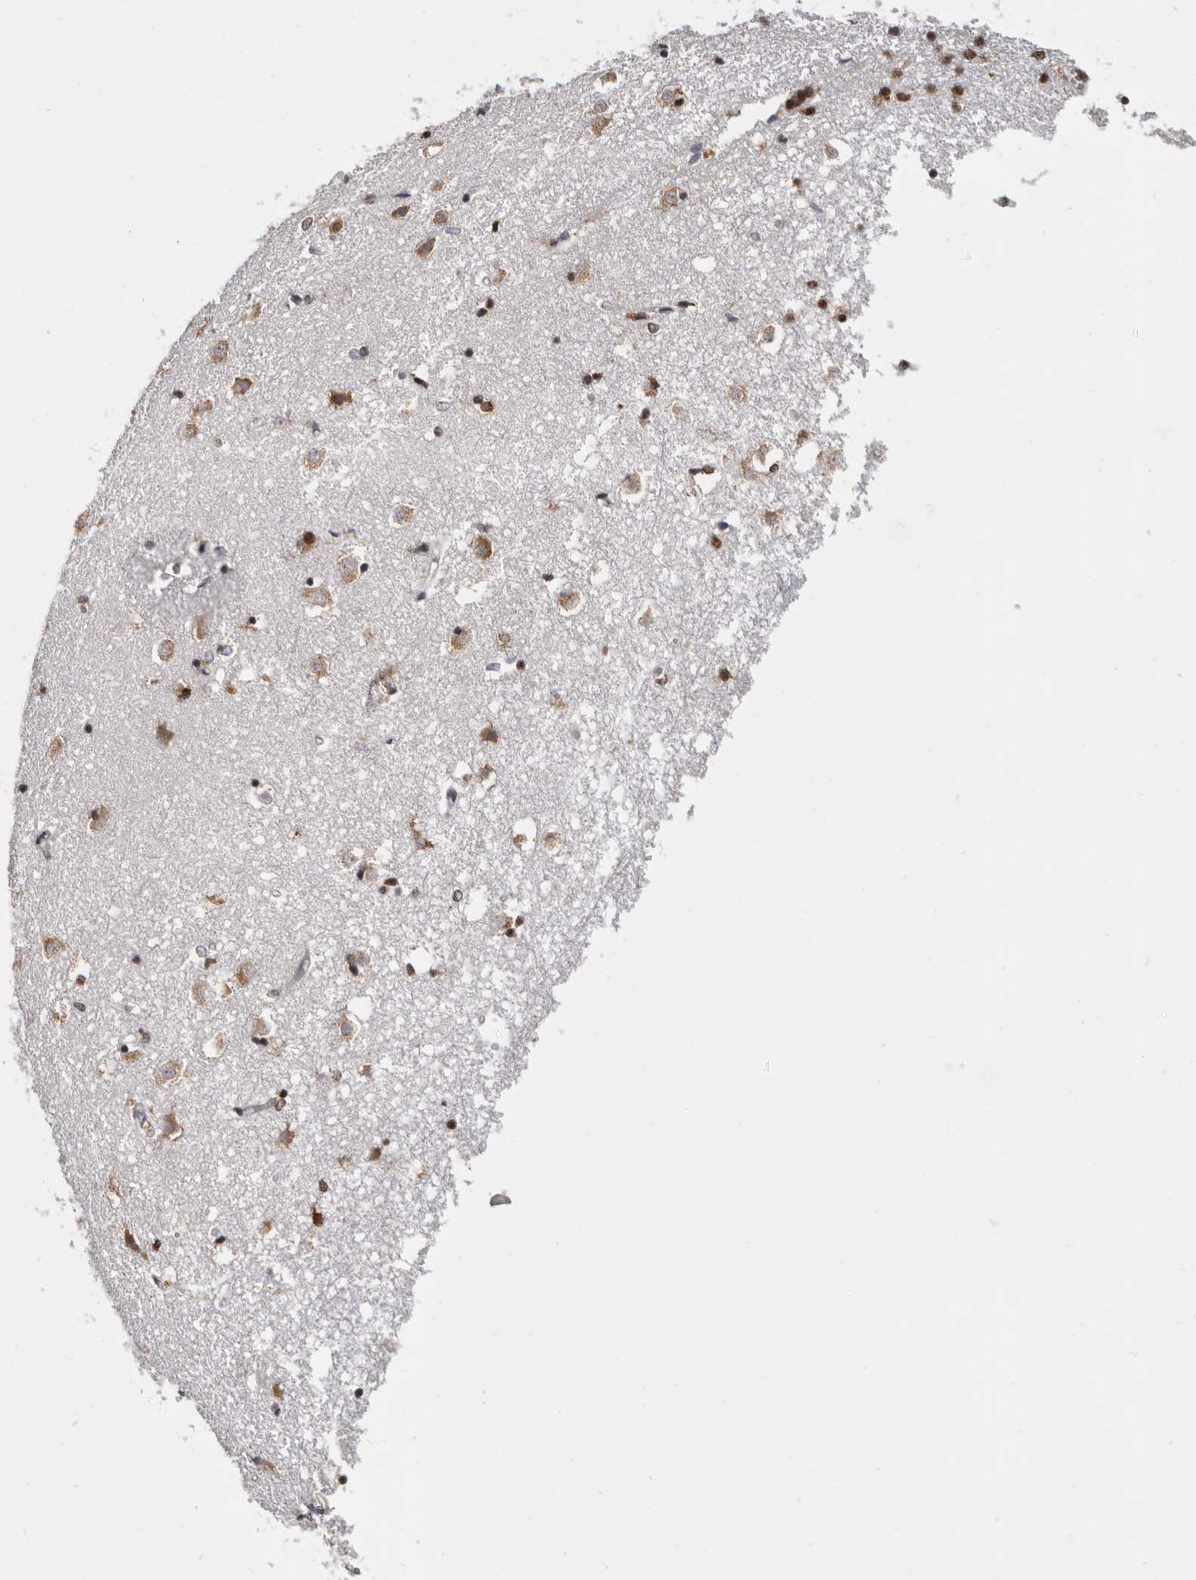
{"staining": {"intensity": "moderate", "quantity": "25%-75%", "location": "nuclear"}, "tissue": "caudate", "cell_type": "Glial cells", "image_type": "normal", "snomed": [{"axis": "morphology", "description": "Normal tissue, NOS"}, {"axis": "topography", "description": "Lateral ventricle wall"}], "caption": "Immunohistochemistry (IHC) (DAB) staining of unremarkable human caudate shows moderate nuclear protein staining in about 25%-75% of glial cells. The staining is performed using DAB (3,3'-diaminobenzidine) brown chromogen to label protein expression. The nuclei are counter-stained blue using hematoxylin.", "gene": "SCAF4", "patient": {"sex": "male", "age": 45}}